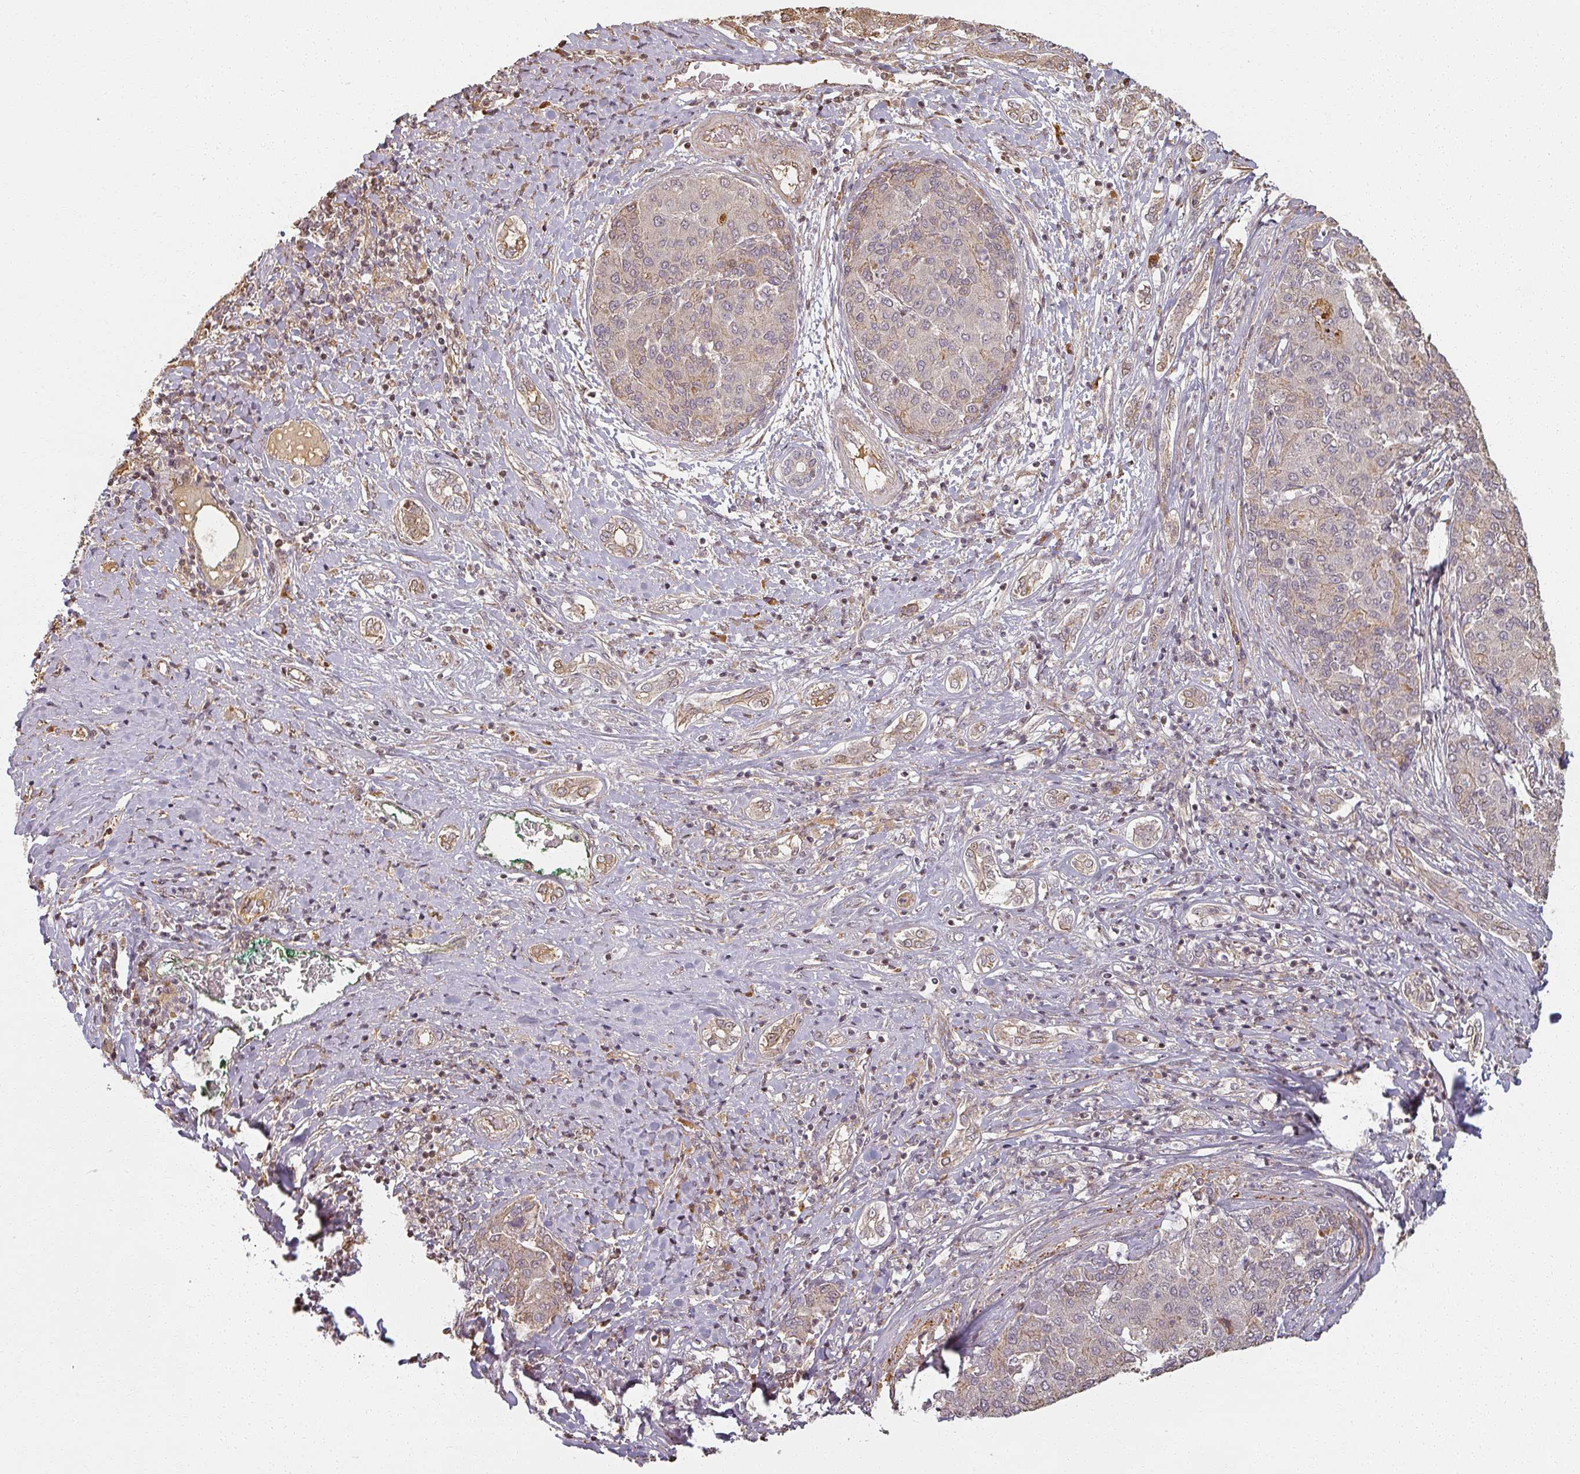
{"staining": {"intensity": "weak", "quantity": "<25%", "location": "cytoplasmic/membranous"}, "tissue": "liver cancer", "cell_type": "Tumor cells", "image_type": "cancer", "snomed": [{"axis": "morphology", "description": "Carcinoma, Hepatocellular, NOS"}, {"axis": "topography", "description": "Liver"}], "caption": "Tumor cells are negative for protein expression in human hepatocellular carcinoma (liver).", "gene": "MED19", "patient": {"sex": "male", "age": 65}}